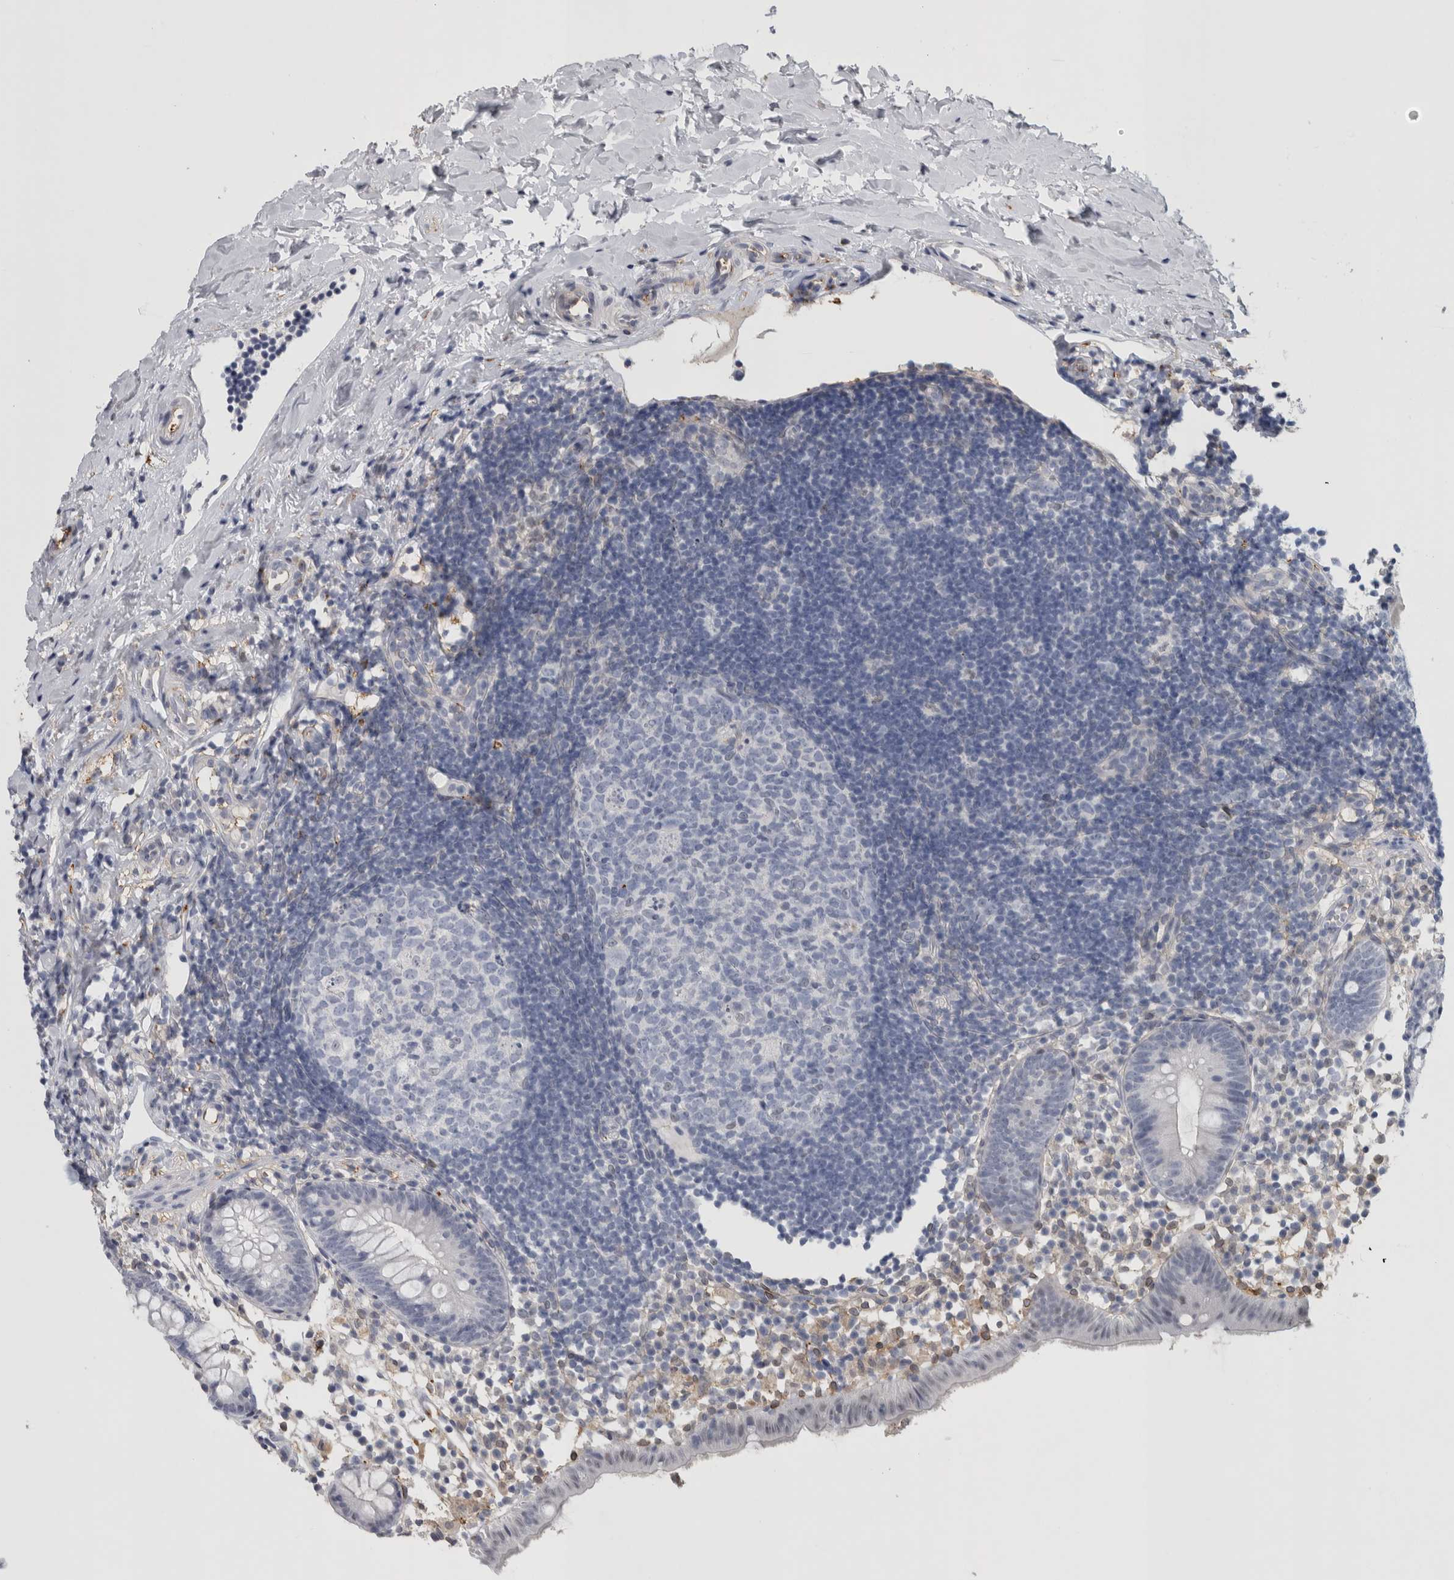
{"staining": {"intensity": "negative", "quantity": "none", "location": "none"}, "tissue": "appendix", "cell_type": "Glandular cells", "image_type": "normal", "snomed": [{"axis": "morphology", "description": "Normal tissue, NOS"}, {"axis": "topography", "description": "Appendix"}], "caption": "This is a photomicrograph of immunohistochemistry staining of unremarkable appendix, which shows no expression in glandular cells. Nuclei are stained in blue.", "gene": "DNAJC24", "patient": {"sex": "female", "age": 20}}